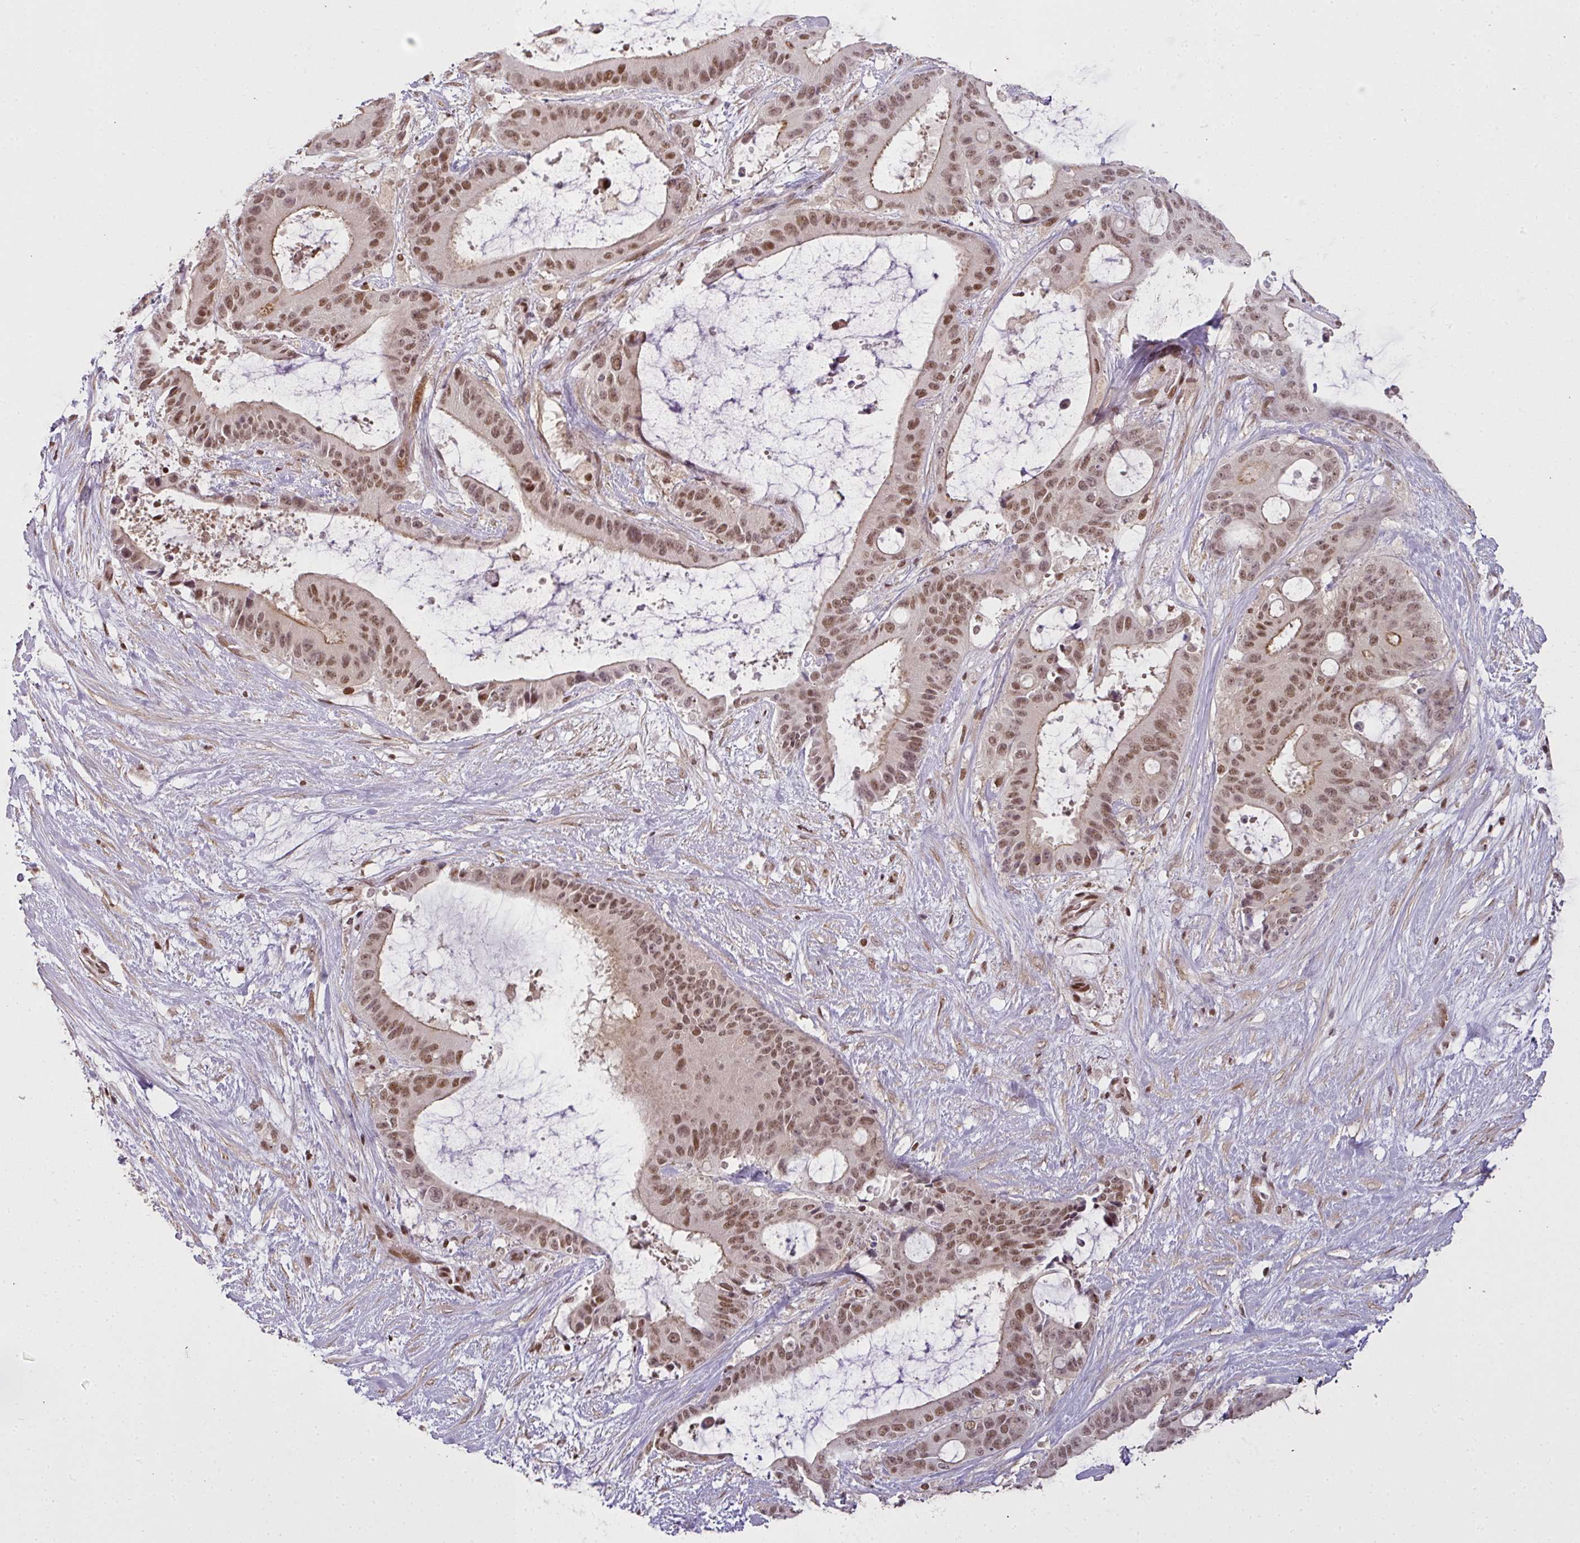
{"staining": {"intensity": "moderate", "quantity": ">75%", "location": "nuclear"}, "tissue": "liver cancer", "cell_type": "Tumor cells", "image_type": "cancer", "snomed": [{"axis": "morphology", "description": "Normal tissue, NOS"}, {"axis": "morphology", "description": "Cholangiocarcinoma"}, {"axis": "topography", "description": "Liver"}, {"axis": "topography", "description": "Peripheral nerve tissue"}], "caption": "A medium amount of moderate nuclear expression is present in approximately >75% of tumor cells in cholangiocarcinoma (liver) tissue.", "gene": "GPRIN2", "patient": {"sex": "female", "age": 73}}